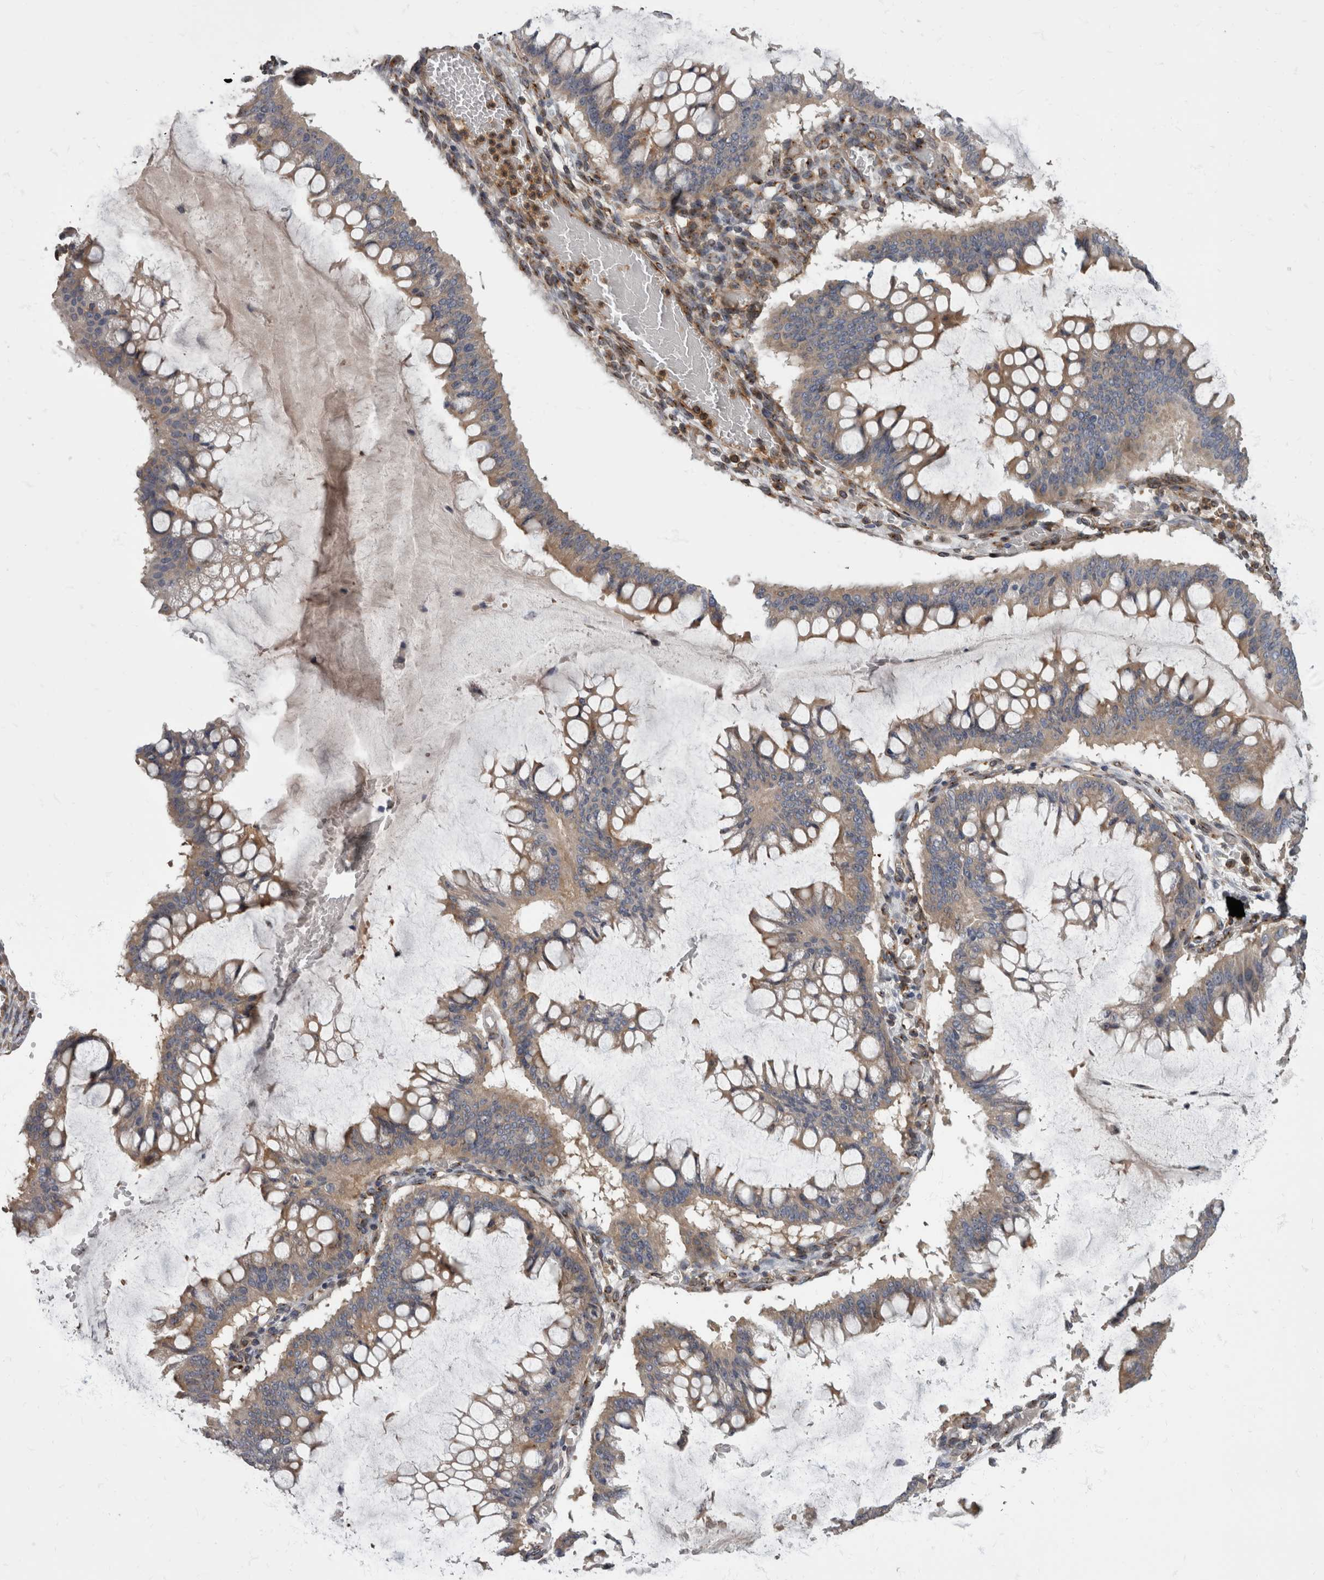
{"staining": {"intensity": "weak", "quantity": ">75%", "location": "cytoplasmic/membranous"}, "tissue": "ovarian cancer", "cell_type": "Tumor cells", "image_type": "cancer", "snomed": [{"axis": "morphology", "description": "Cystadenocarcinoma, mucinous, NOS"}, {"axis": "topography", "description": "Ovary"}], "caption": "IHC micrograph of neoplastic tissue: ovarian cancer stained using immunohistochemistry (IHC) displays low levels of weak protein expression localized specifically in the cytoplasmic/membranous of tumor cells, appearing as a cytoplasmic/membranous brown color.", "gene": "HOOK3", "patient": {"sex": "female", "age": 73}}